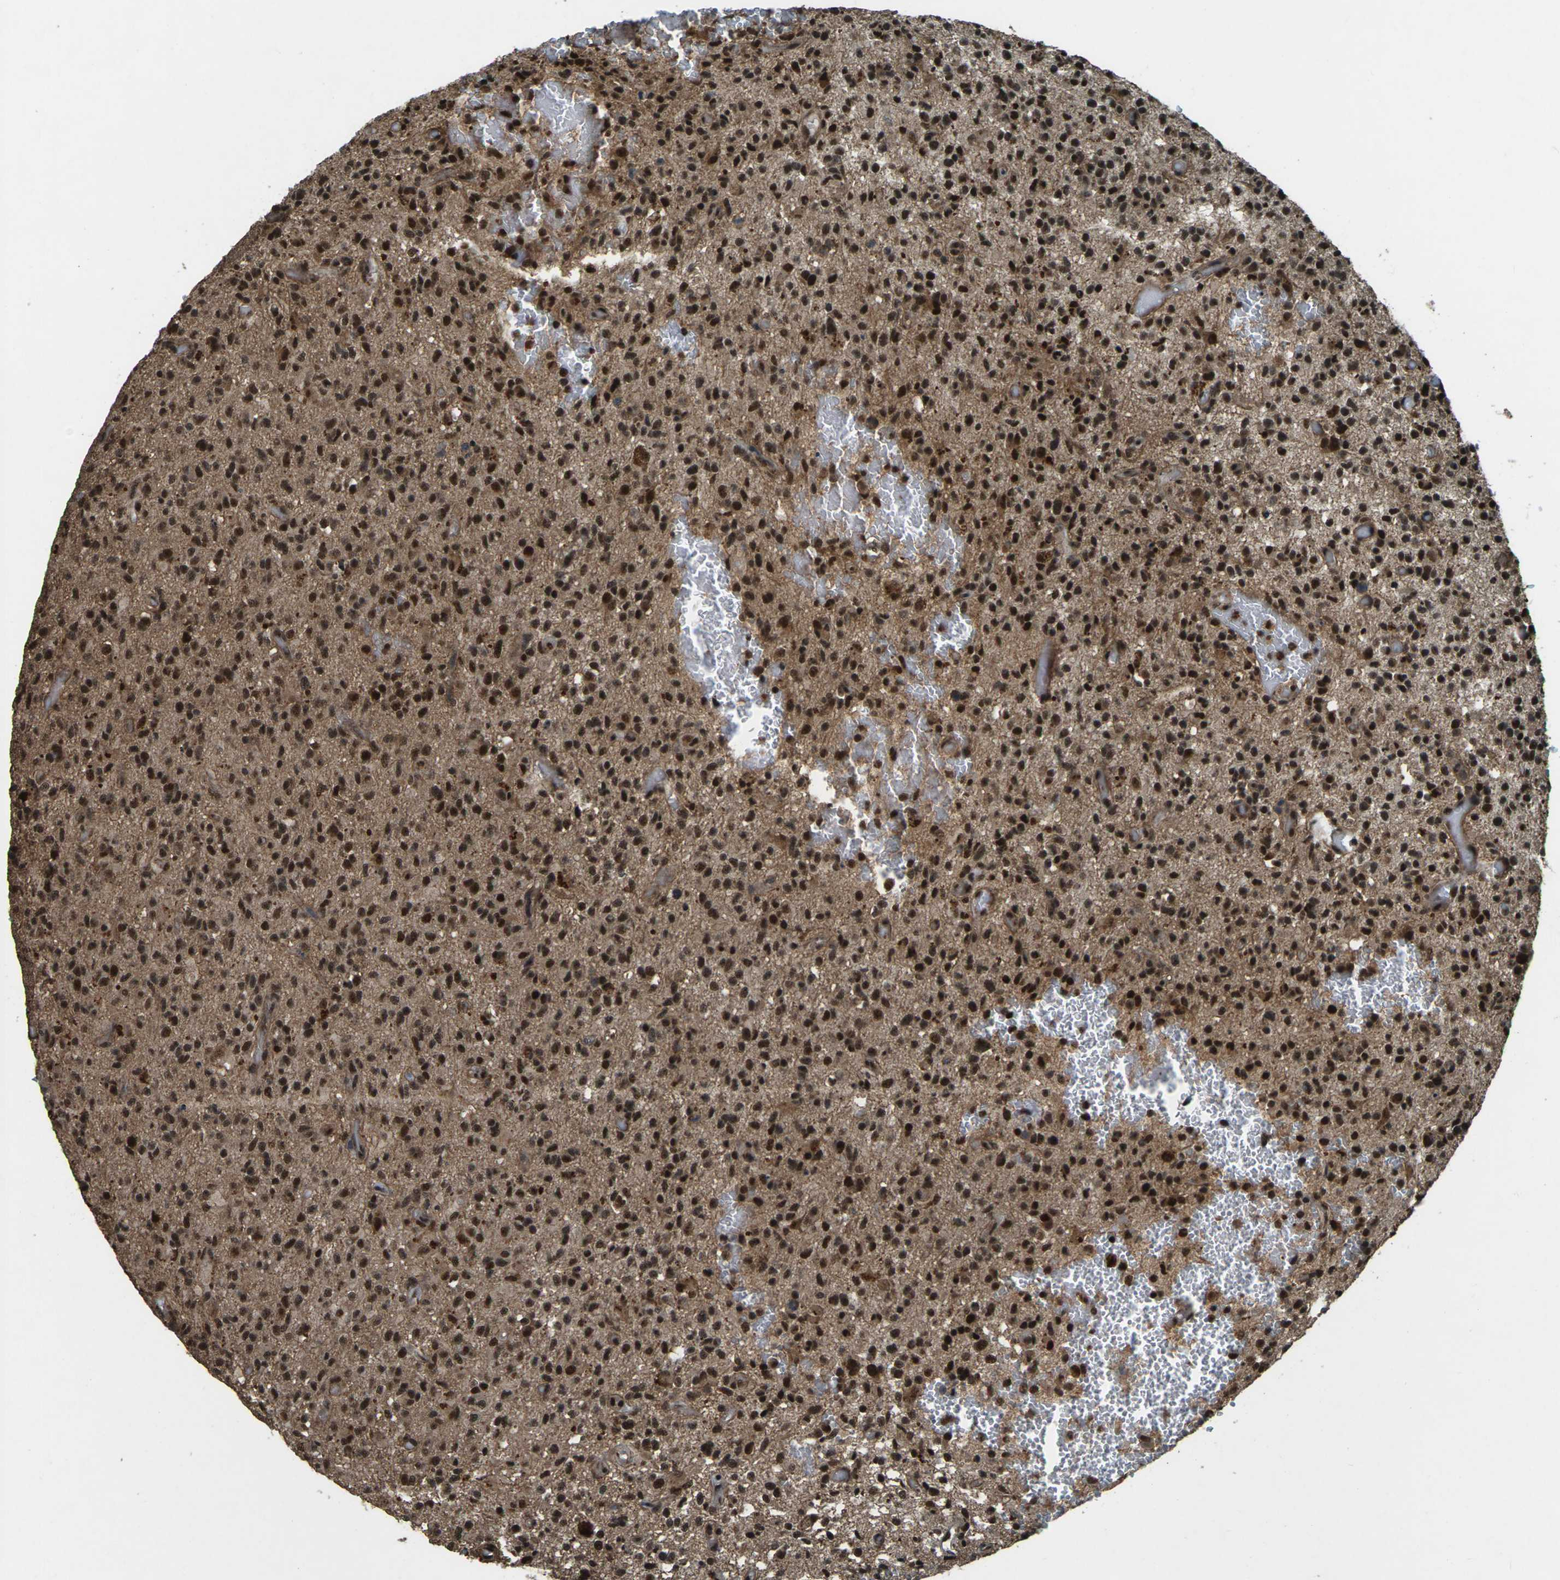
{"staining": {"intensity": "strong", "quantity": ">75%", "location": "nuclear"}, "tissue": "glioma", "cell_type": "Tumor cells", "image_type": "cancer", "snomed": [{"axis": "morphology", "description": "Glioma, malignant, High grade"}, {"axis": "topography", "description": "Brain"}], "caption": "Immunohistochemical staining of human glioma exhibits high levels of strong nuclear expression in approximately >75% of tumor cells.", "gene": "NR4A2", "patient": {"sex": "male", "age": 71}}